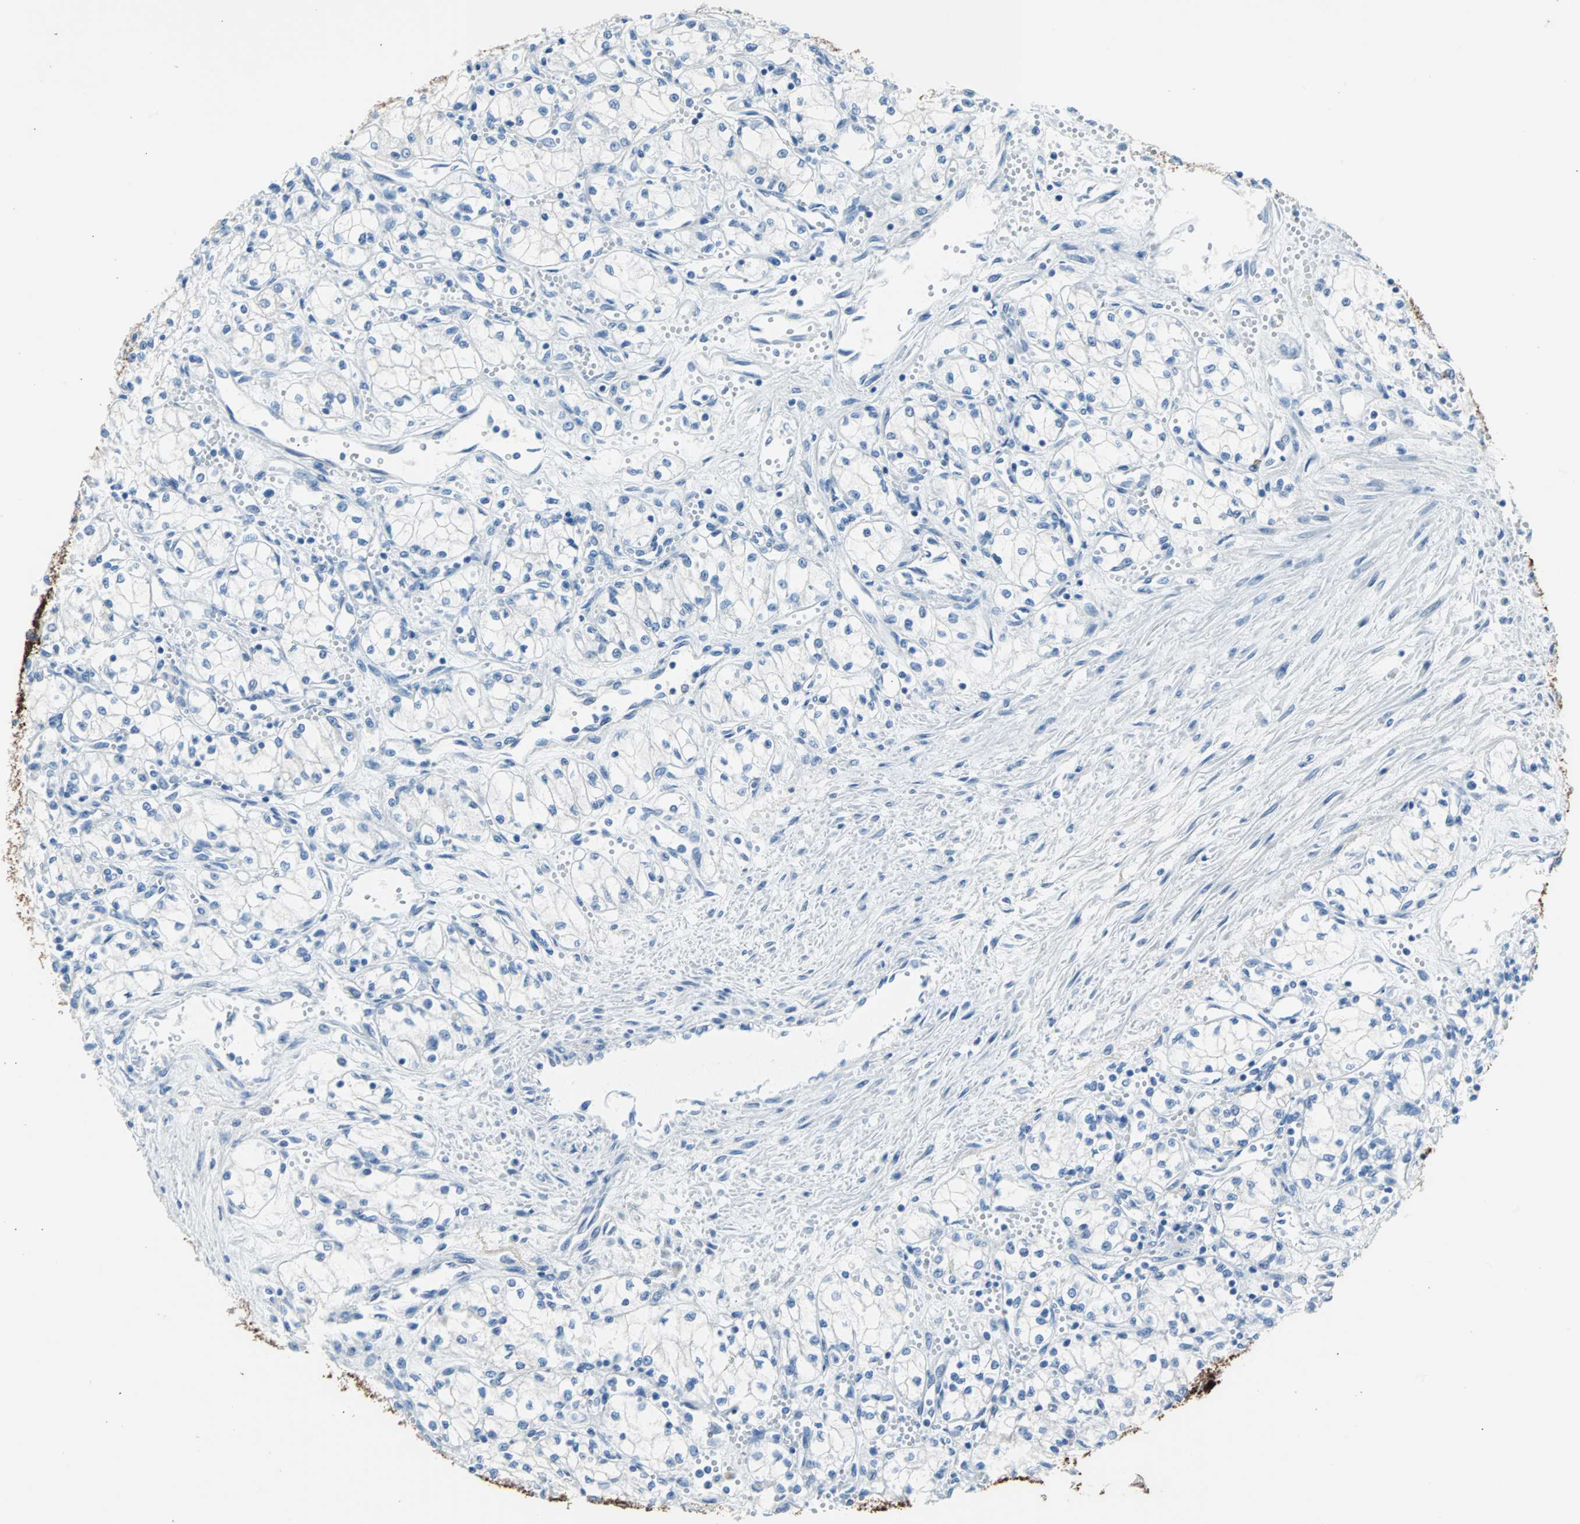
{"staining": {"intensity": "negative", "quantity": "none", "location": "none"}, "tissue": "renal cancer", "cell_type": "Tumor cells", "image_type": "cancer", "snomed": [{"axis": "morphology", "description": "Normal tissue, NOS"}, {"axis": "morphology", "description": "Adenocarcinoma, NOS"}, {"axis": "topography", "description": "Kidney"}], "caption": "Immunohistochemistry histopathology image of human renal cancer stained for a protein (brown), which reveals no positivity in tumor cells.", "gene": "KRT7", "patient": {"sex": "male", "age": 59}}